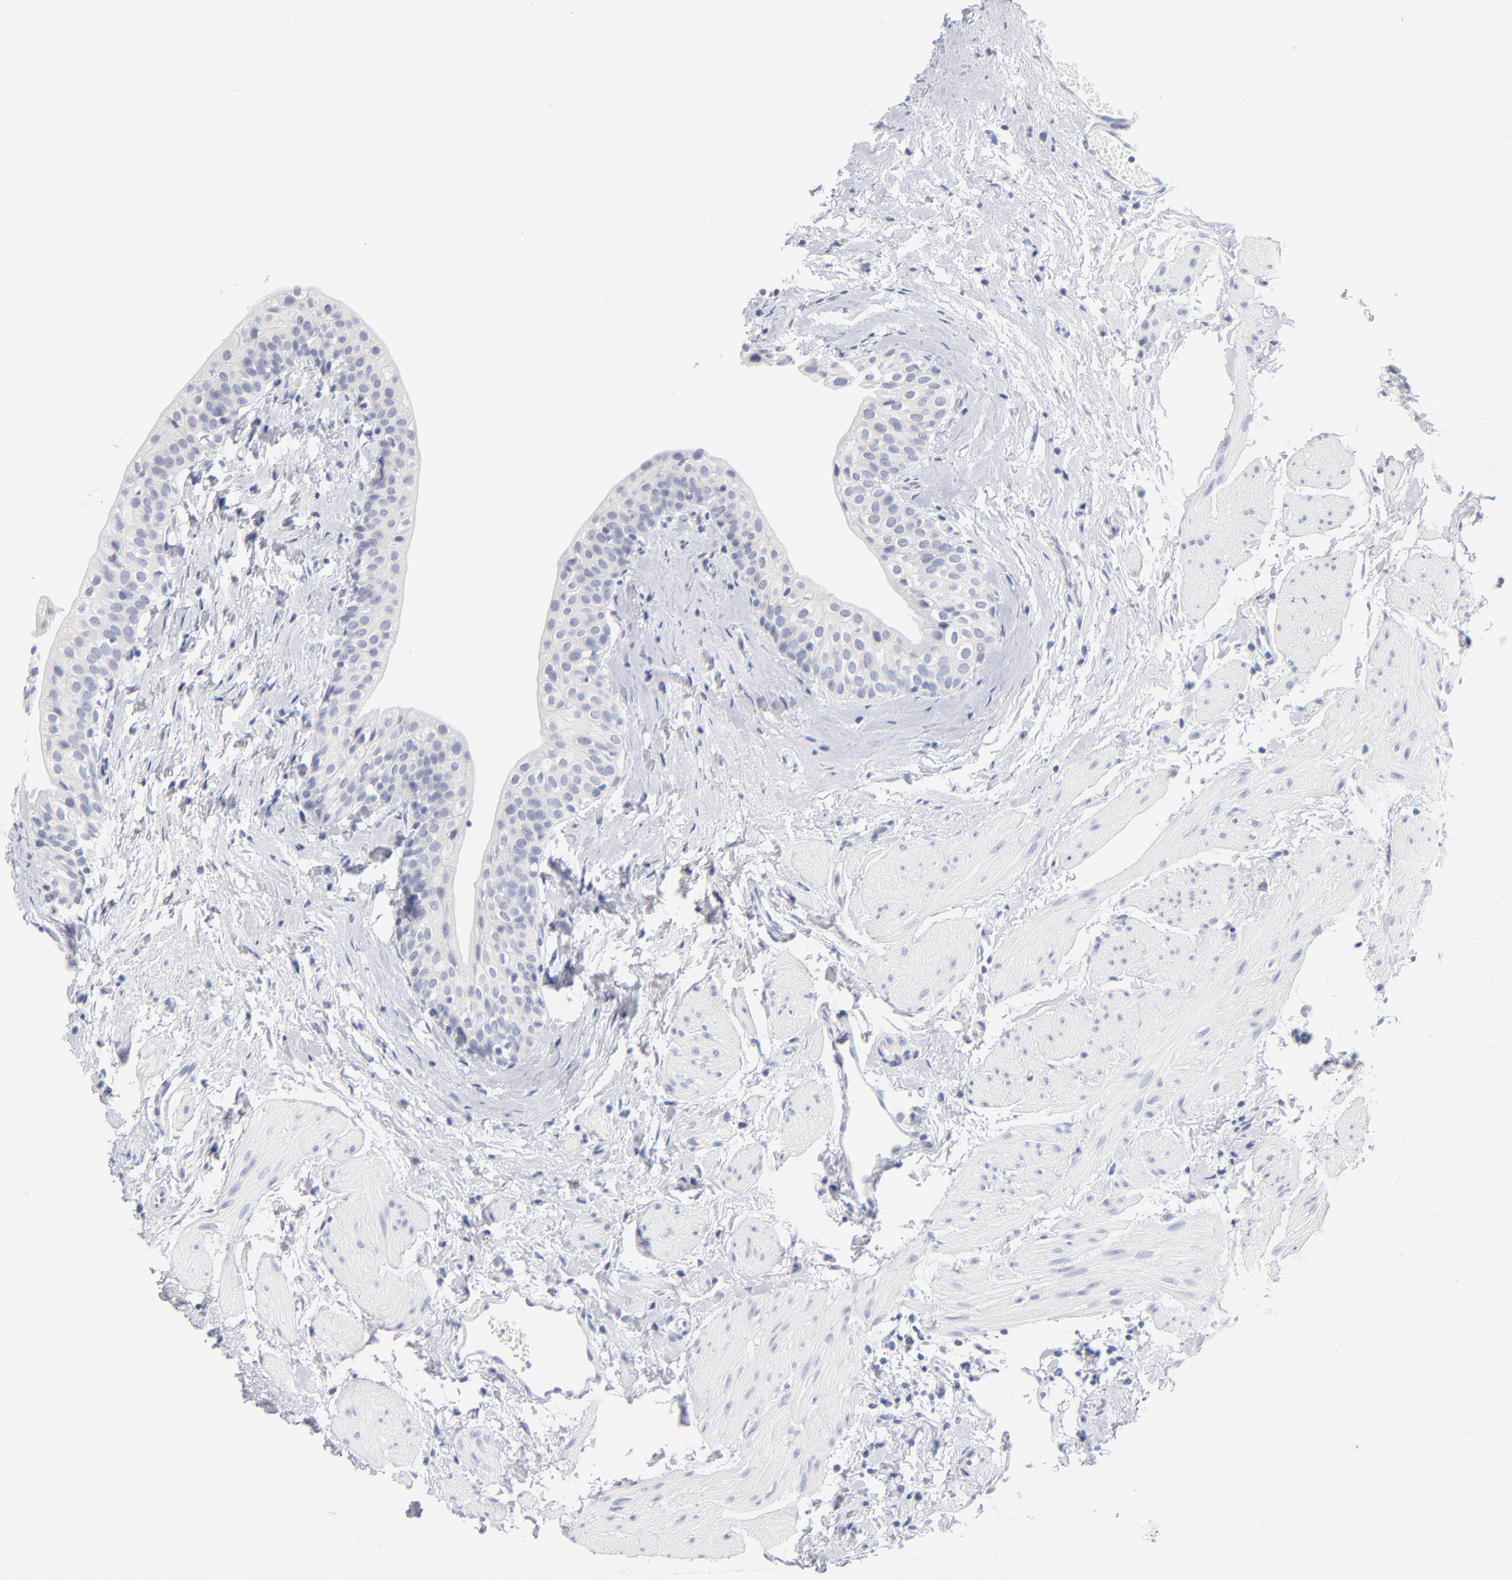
{"staining": {"intensity": "negative", "quantity": "none", "location": "none"}, "tissue": "urinary bladder", "cell_type": "Urothelial cells", "image_type": "normal", "snomed": [{"axis": "morphology", "description": "Normal tissue, NOS"}, {"axis": "topography", "description": "Urinary bladder"}], "caption": "A high-resolution histopathology image shows immunohistochemistry (IHC) staining of normal urinary bladder, which shows no significant expression in urothelial cells.", "gene": "KHNYN", "patient": {"sex": "male", "age": 59}}